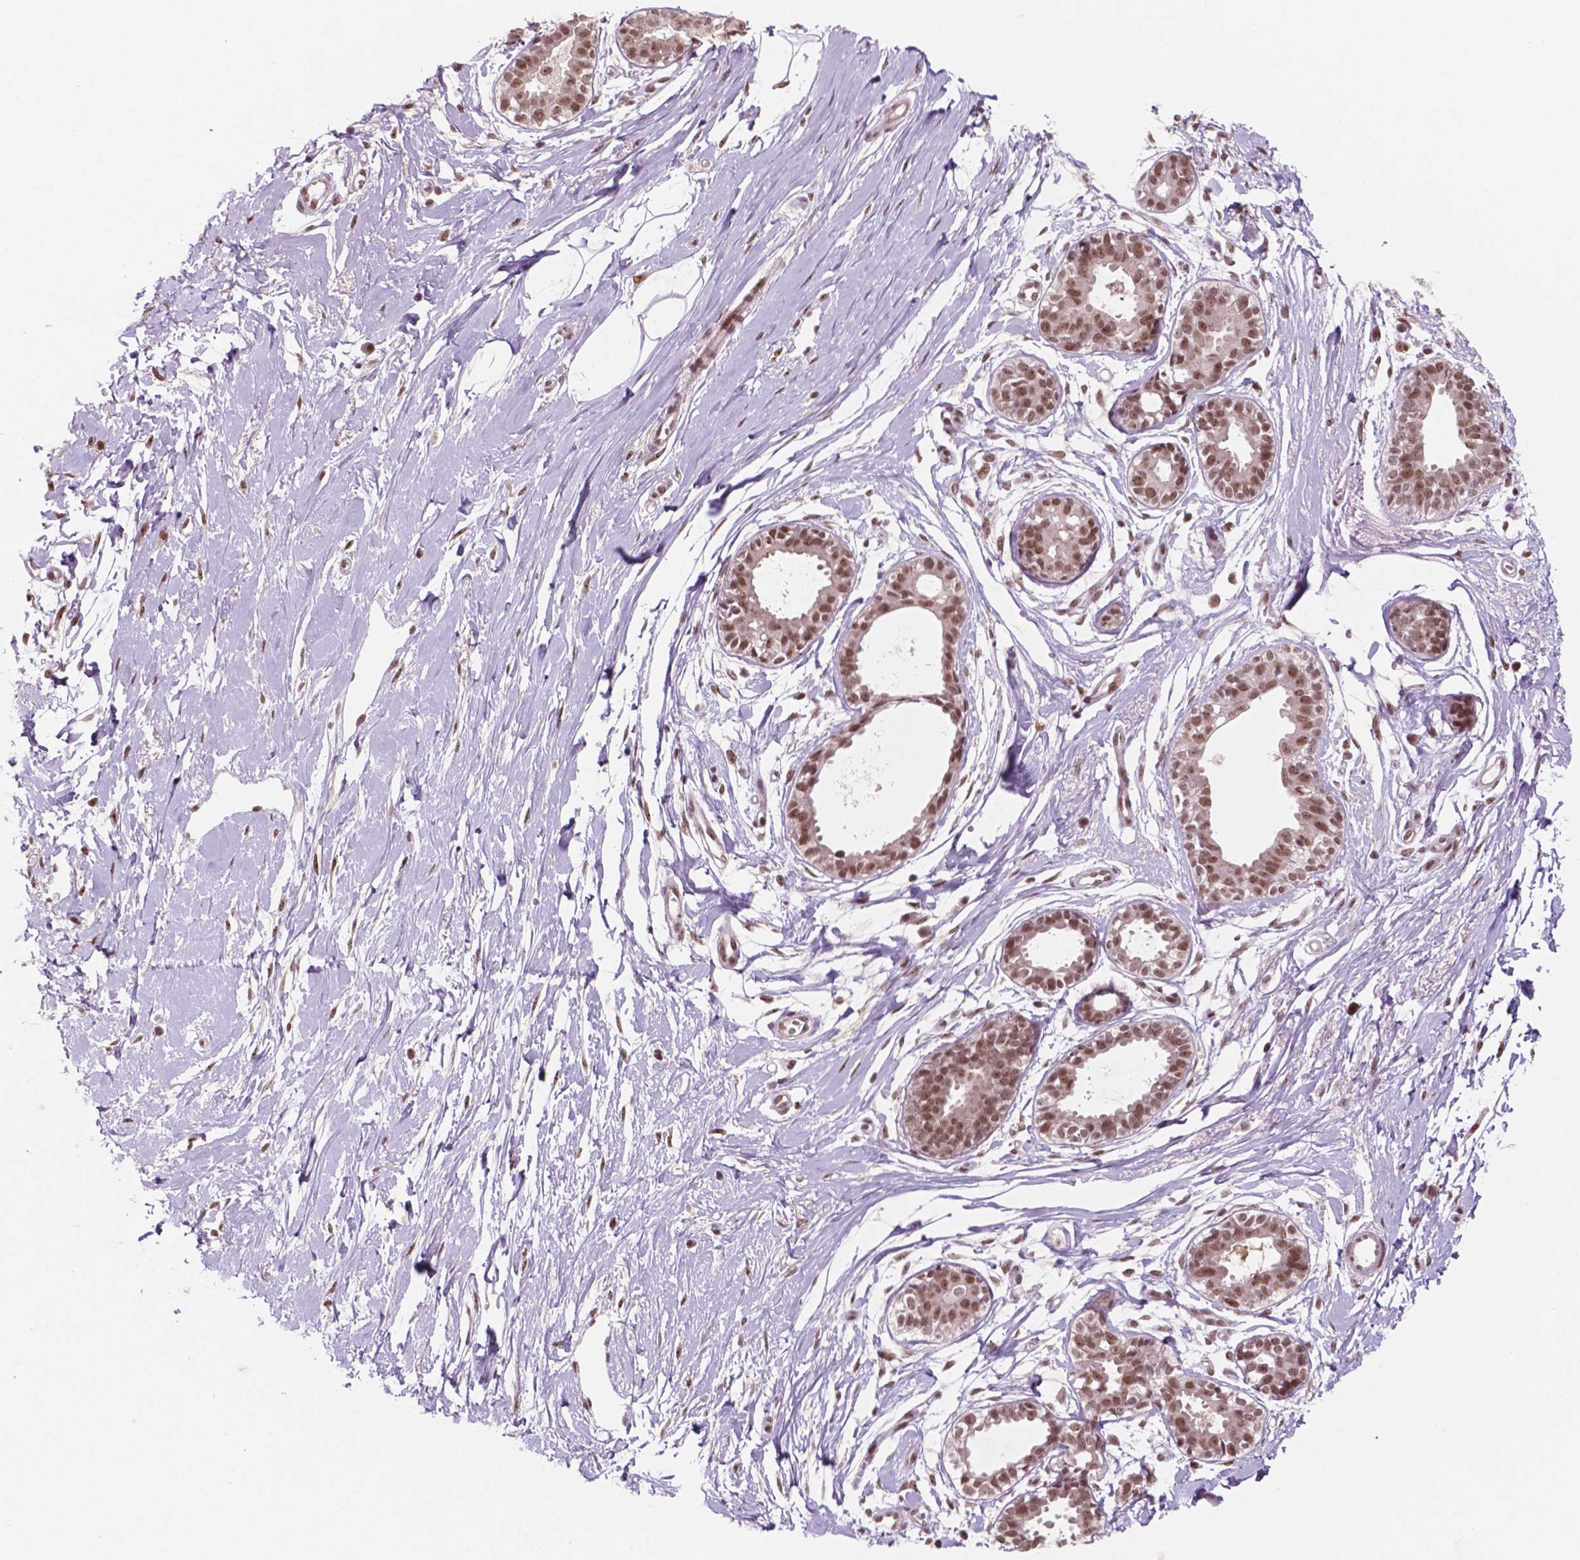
{"staining": {"intensity": "moderate", "quantity": ">75%", "location": "nuclear"}, "tissue": "breast", "cell_type": "Adipocytes", "image_type": "normal", "snomed": [{"axis": "morphology", "description": "Normal tissue, NOS"}, {"axis": "topography", "description": "Breast"}], "caption": "Adipocytes reveal moderate nuclear staining in approximately >75% of cells in benign breast. The staining was performed using DAB to visualize the protein expression in brown, while the nuclei were stained in blue with hematoxylin (Magnification: 20x).", "gene": "POLR2E", "patient": {"sex": "female", "age": 49}}